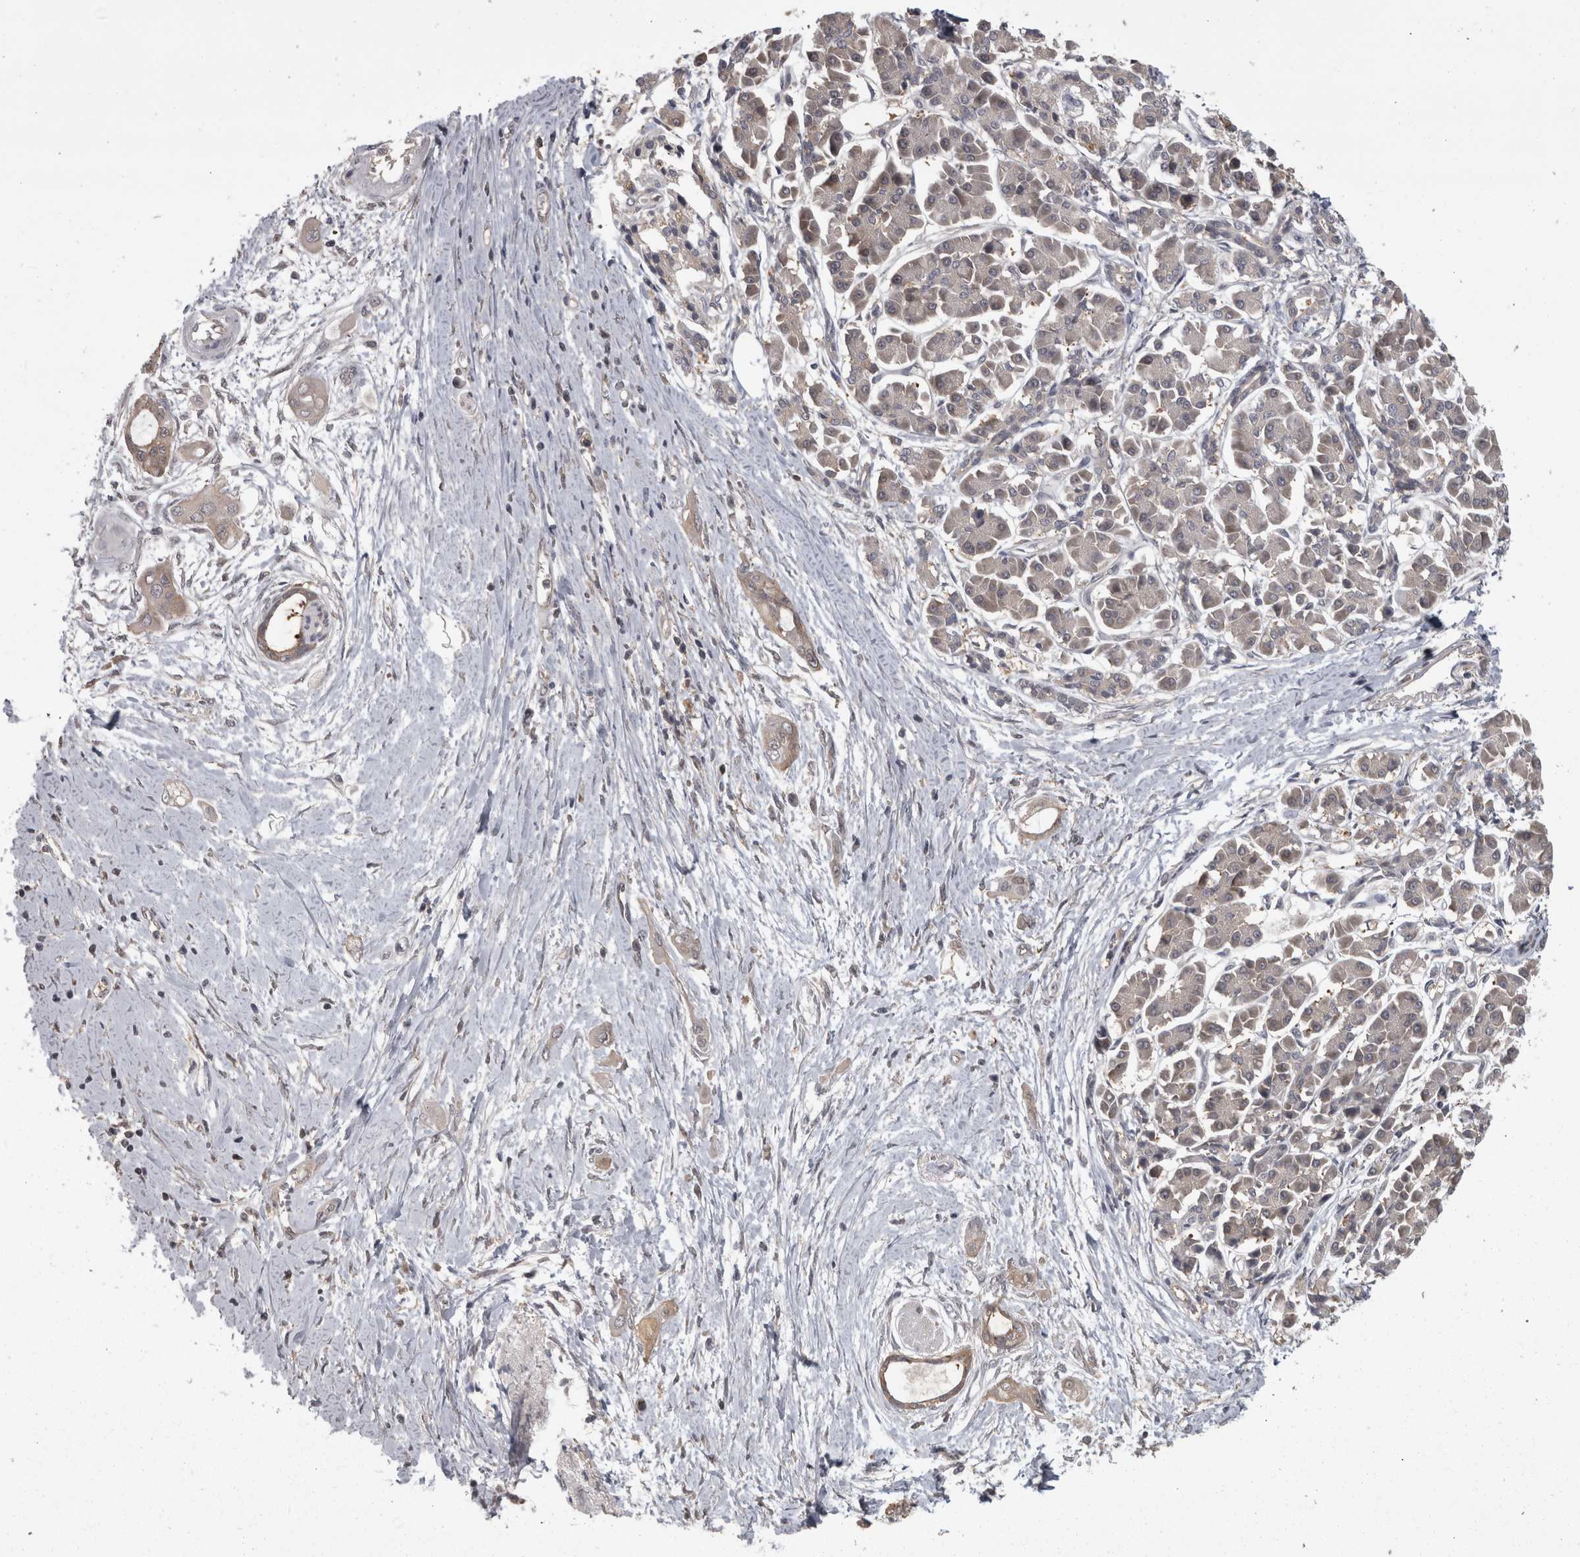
{"staining": {"intensity": "weak", "quantity": "25%-75%", "location": "cytoplasmic/membranous"}, "tissue": "pancreatic cancer", "cell_type": "Tumor cells", "image_type": "cancer", "snomed": [{"axis": "morphology", "description": "Adenocarcinoma, NOS"}, {"axis": "topography", "description": "Pancreas"}], "caption": "Immunohistochemistry micrograph of neoplastic tissue: pancreatic cancer stained using IHC shows low levels of weak protein expression localized specifically in the cytoplasmic/membranous of tumor cells, appearing as a cytoplasmic/membranous brown color.", "gene": "APRT", "patient": {"sex": "male", "age": 59}}